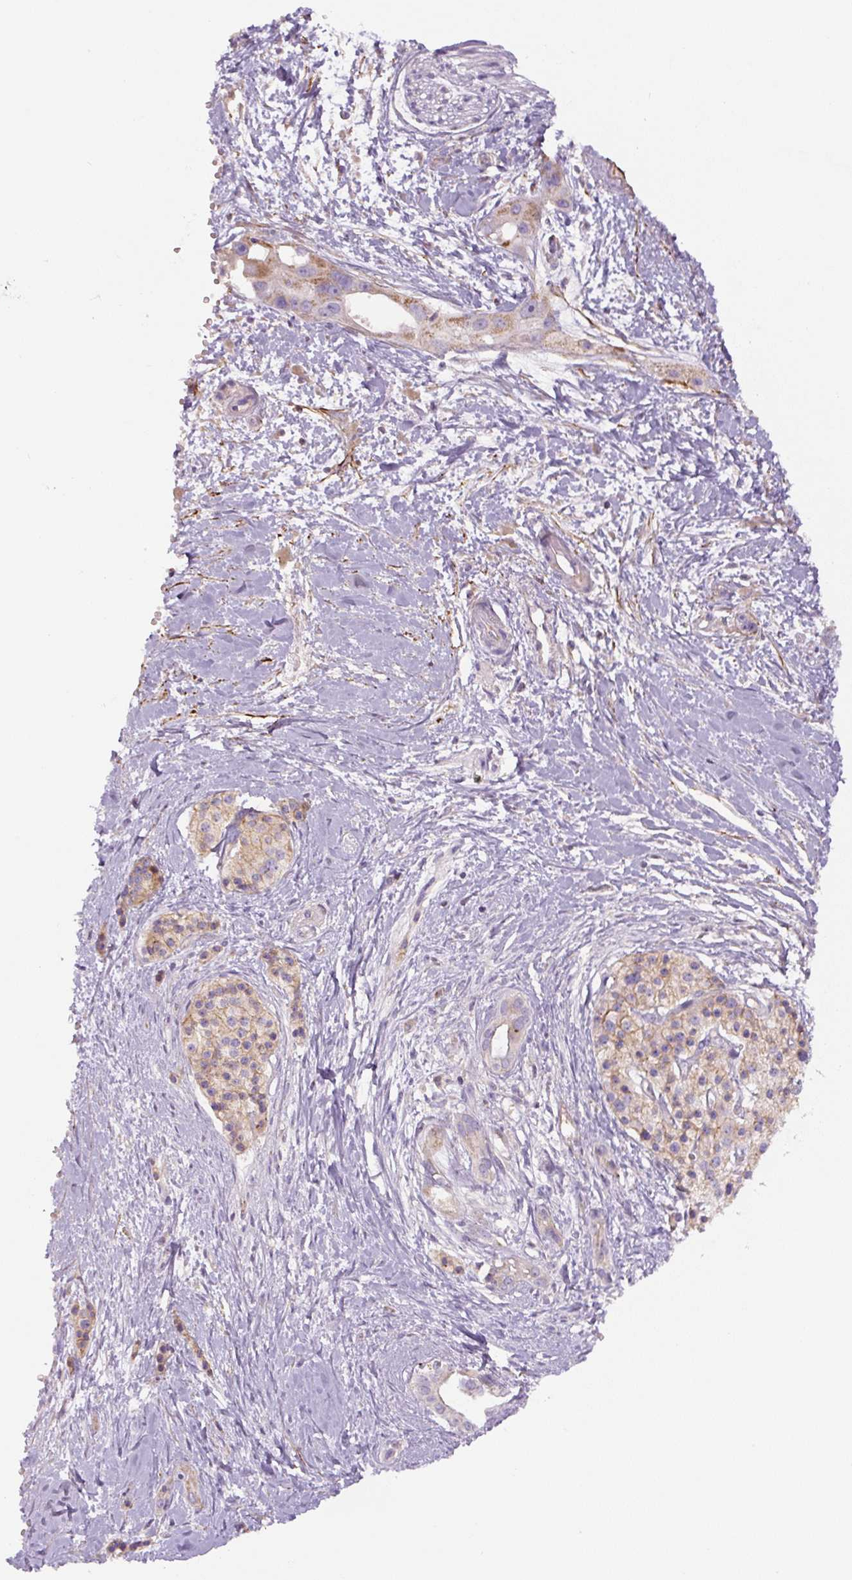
{"staining": {"intensity": "moderate", "quantity": "<25%", "location": "cytoplasmic/membranous"}, "tissue": "pancreatic cancer", "cell_type": "Tumor cells", "image_type": "cancer", "snomed": [{"axis": "morphology", "description": "Adenocarcinoma, NOS"}, {"axis": "topography", "description": "Pancreas"}], "caption": "There is low levels of moderate cytoplasmic/membranous positivity in tumor cells of pancreatic cancer, as demonstrated by immunohistochemical staining (brown color).", "gene": "CCNI2", "patient": {"sex": "female", "age": 50}}